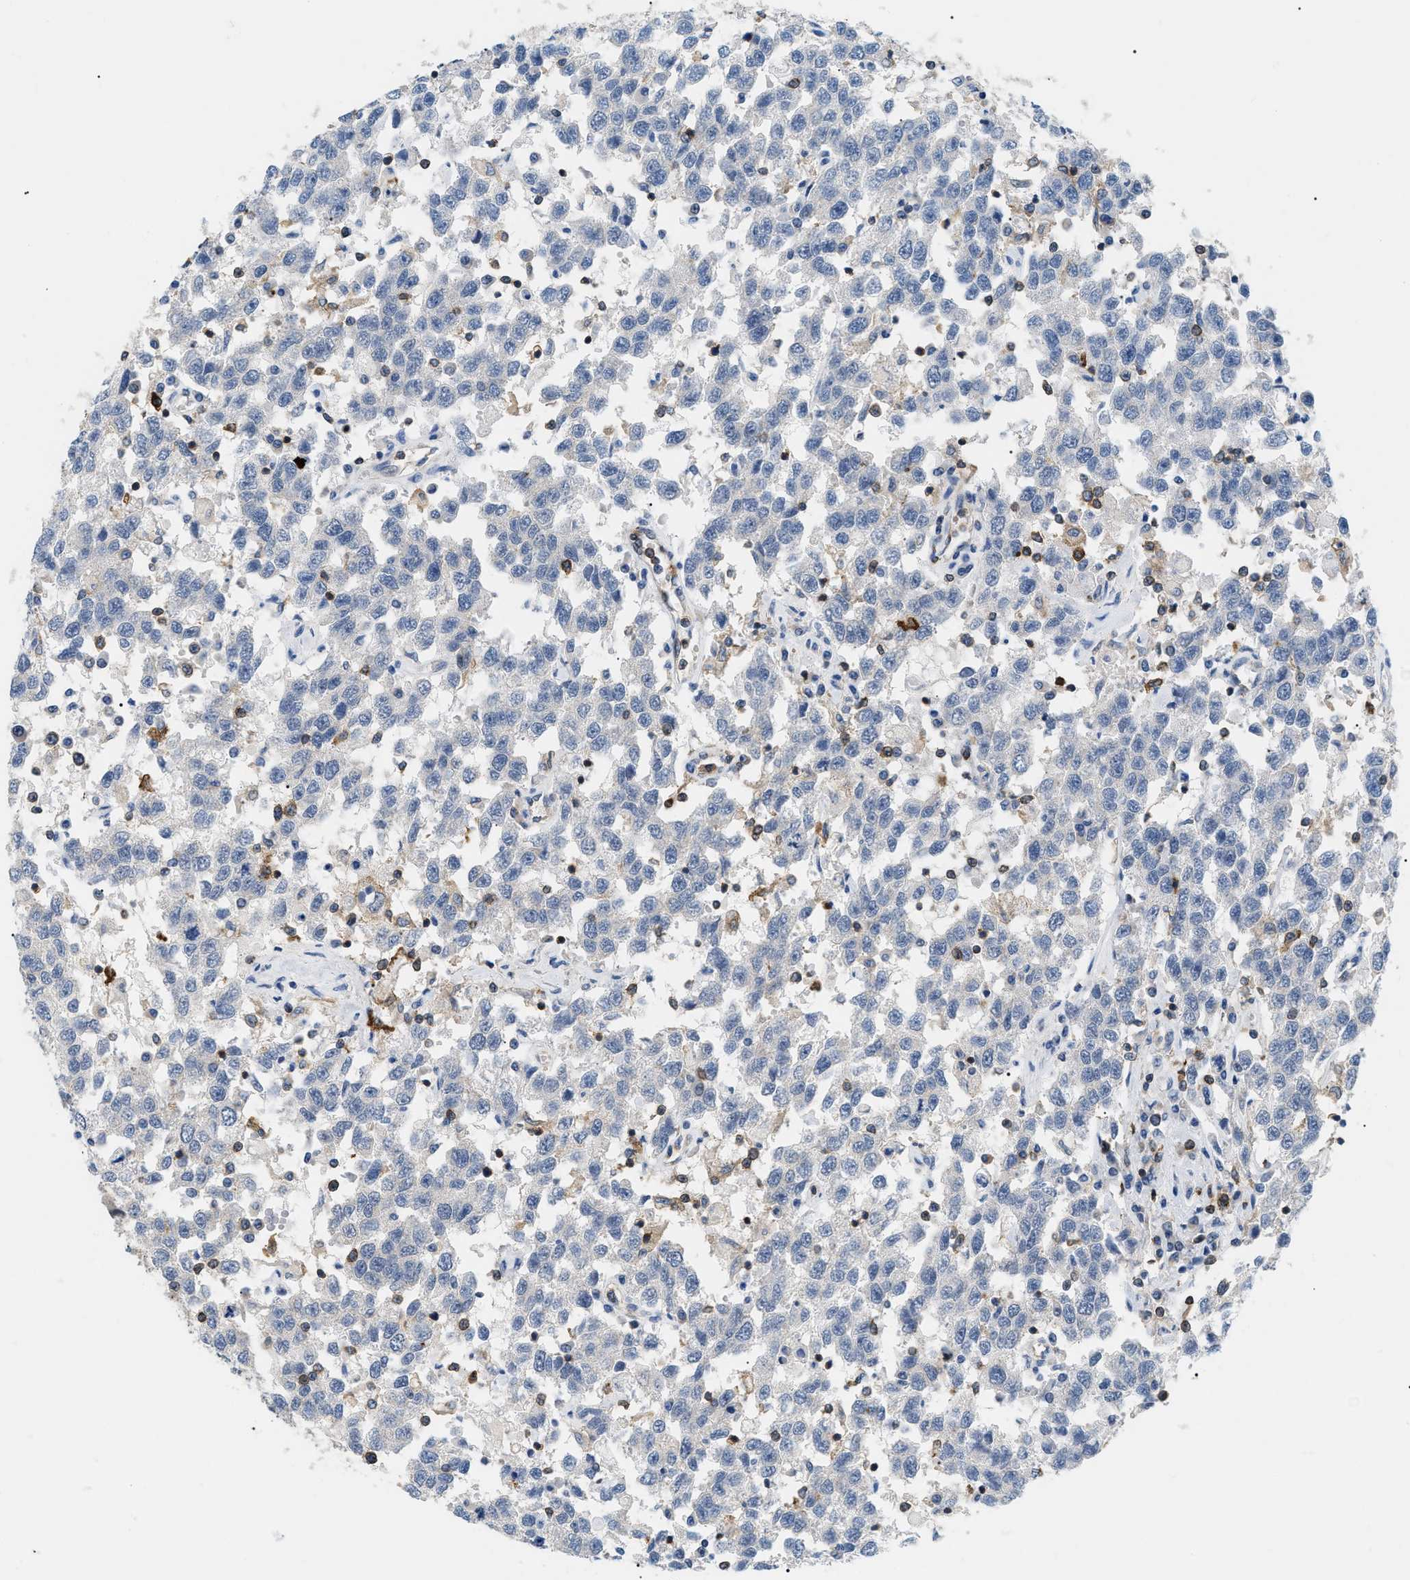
{"staining": {"intensity": "negative", "quantity": "none", "location": "none"}, "tissue": "testis cancer", "cell_type": "Tumor cells", "image_type": "cancer", "snomed": [{"axis": "morphology", "description": "Seminoma, NOS"}, {"axis": "topography", "description": "Testis"}], "caption": "The IHC micrograph has no significant expression in tumor cells of testis cancer (seminoma) tissue. (Immunohistochemistry (ihc), brightfield microscopy, high magnification).", "gene": "INPP5D", "patient": {"sex": "male", "age": 41}}